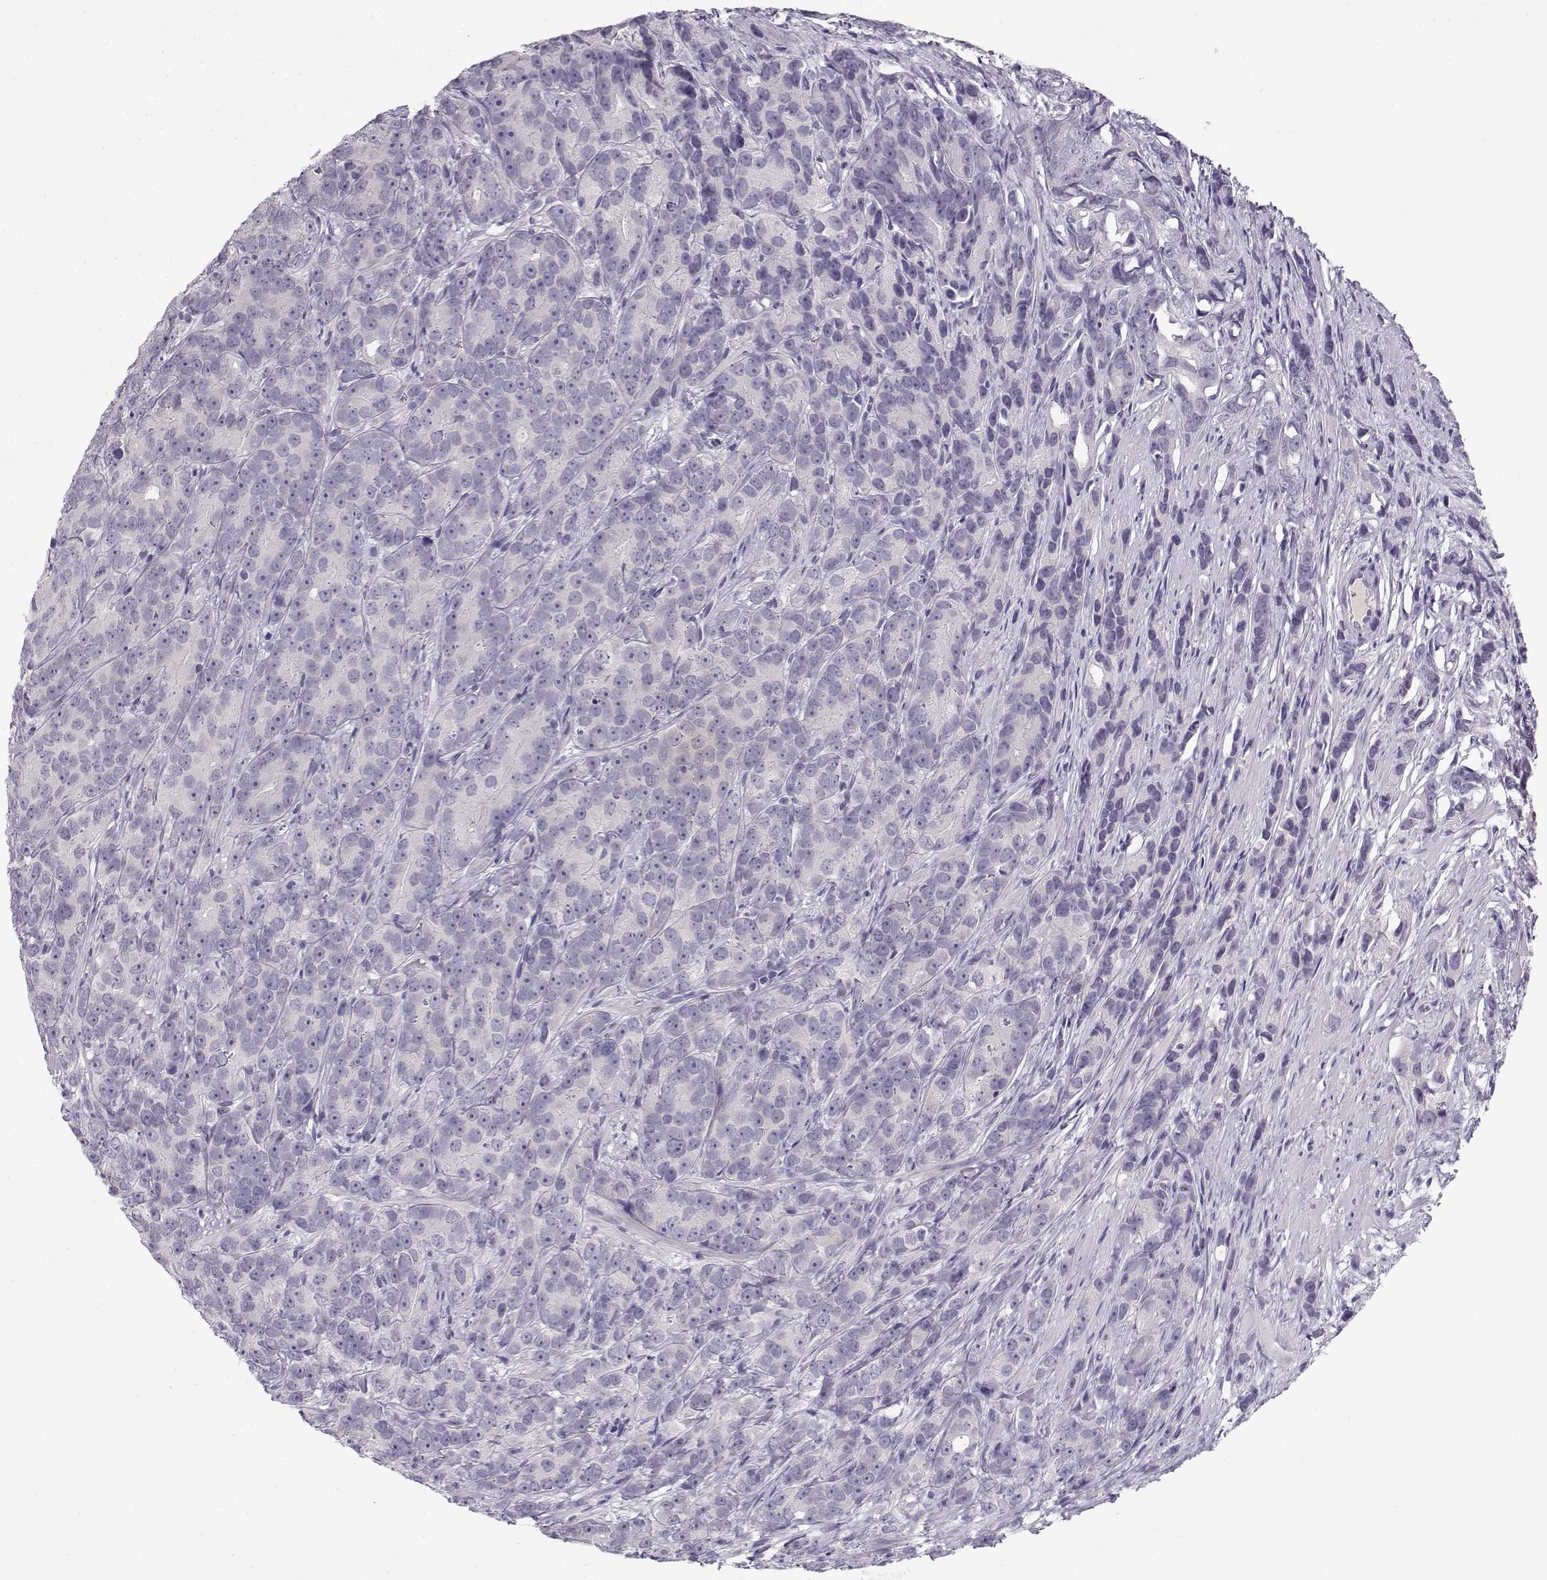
{"staining": {"intensity": "negative", "quantity": "none", "location": "none"}, "tissue": "prostate cancer", "cell_type": "Tumor cells", "image_type": "cancer", "snomed": [{"axis": "morphology", "description": "Adenocarcinoma, High grade"}, {"axis": "topography", "description": "Prostate"}], "caption": "Immunohistochemistry micrograph of neoplastic tissue: prostate cancer stained with DAB (3,3'-diaminobenzidine) shows no significant protein positivity in tumor cells.", "gene": "C16orf86", "patient": {"sex": "male", "age": 90}}